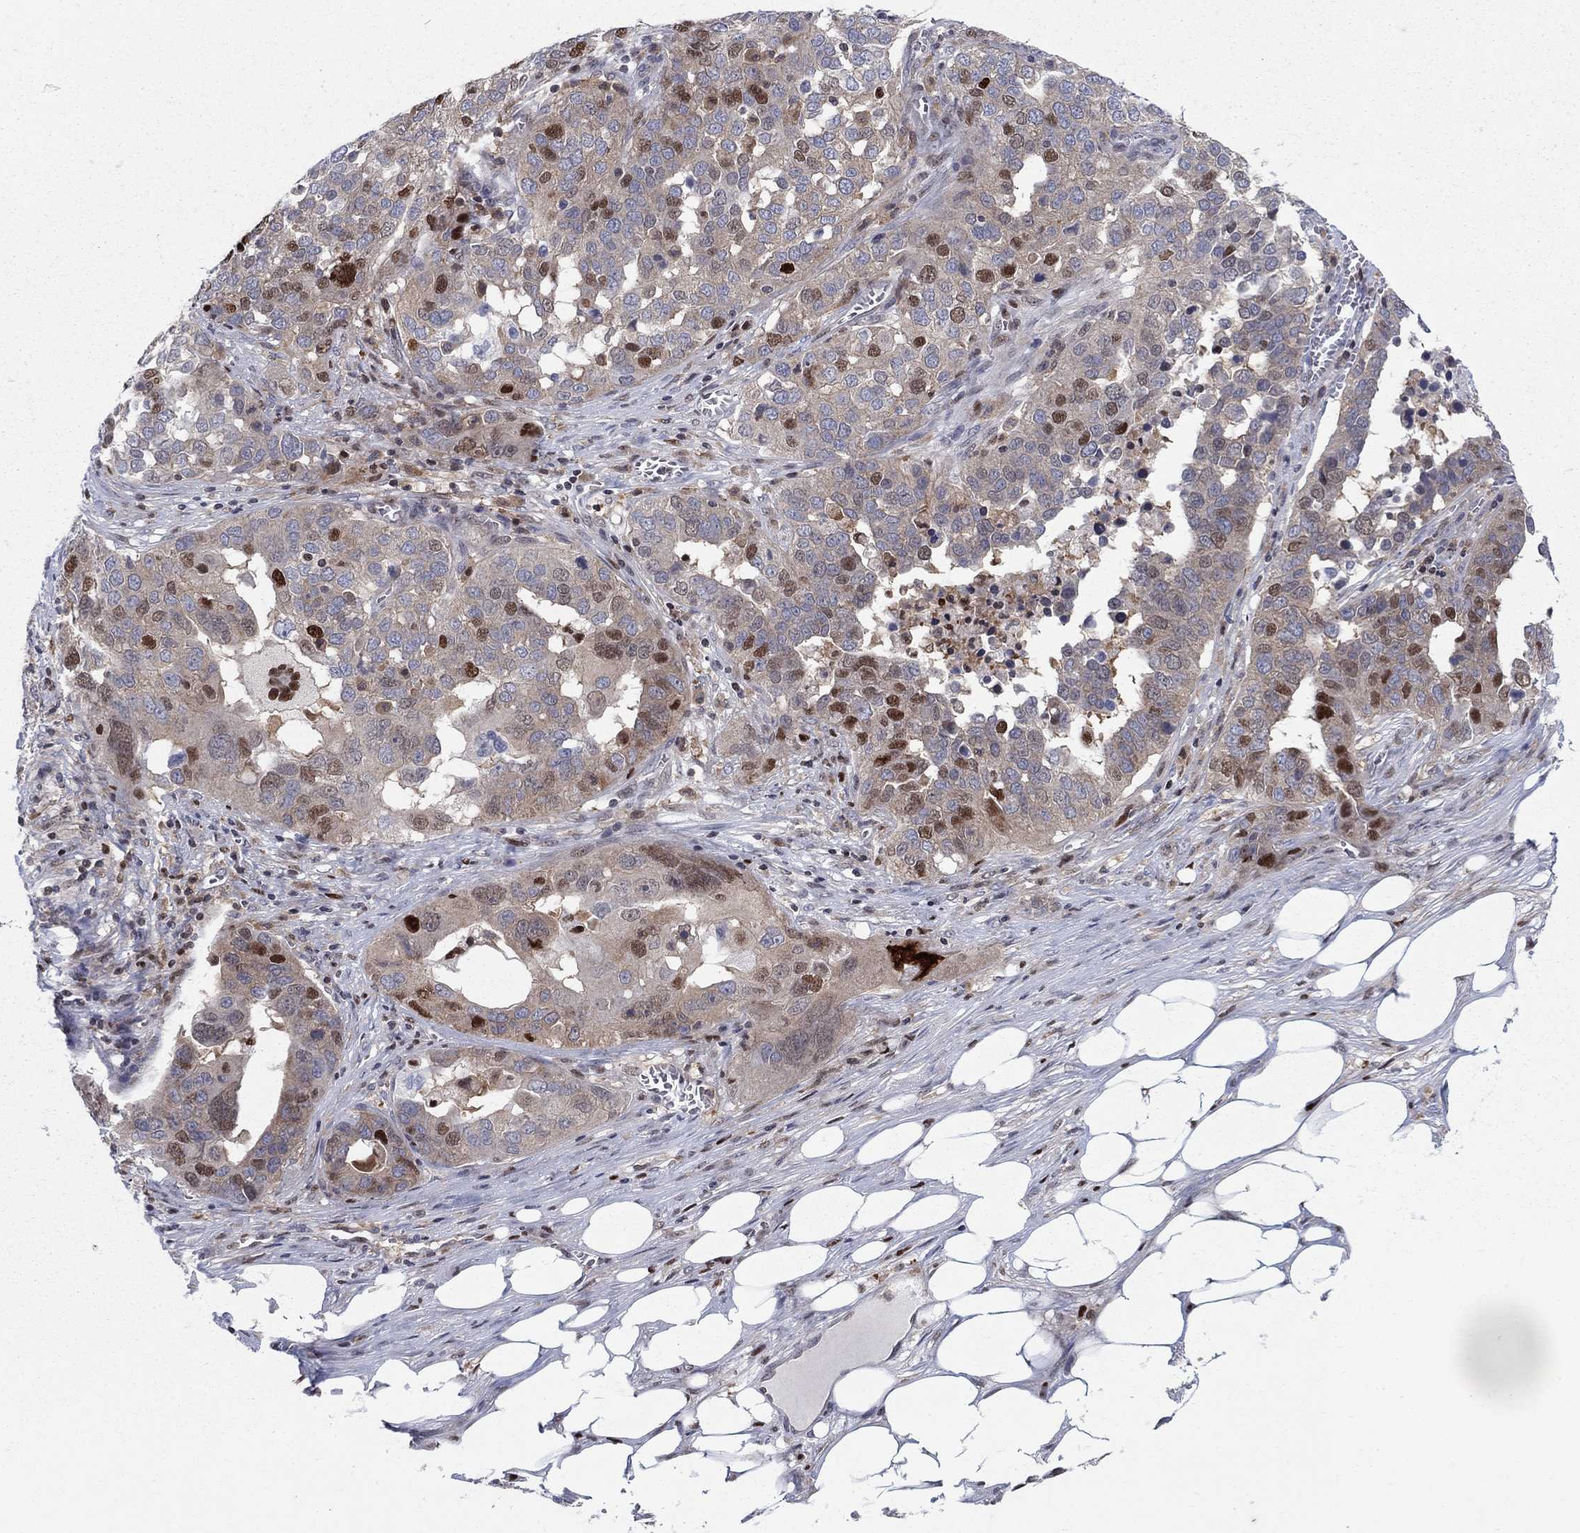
{"staining": {"intensity": "strong", "quantity": "<25%", "location": "nuclear"}, "tissue": "ovarian cancer", "cell_type": "Tumor cells", "image_type": "cancer", "snomed": [{"axis": "morphology", "description": "Carcinoma, endometroid"}, {"axis": "topography", "description": "Soft tissue"}, {"axis": "topography", "description": "Ovary"}], "caption": "Endometroid carcinoma (ovarian) was stained to show a protein in brown. There is medium levels of strong nuclear positivity in approximately <25% of tumor cells.", "gene": "ZNHIT3", "patient": {"sex": "female", "age": 52}}